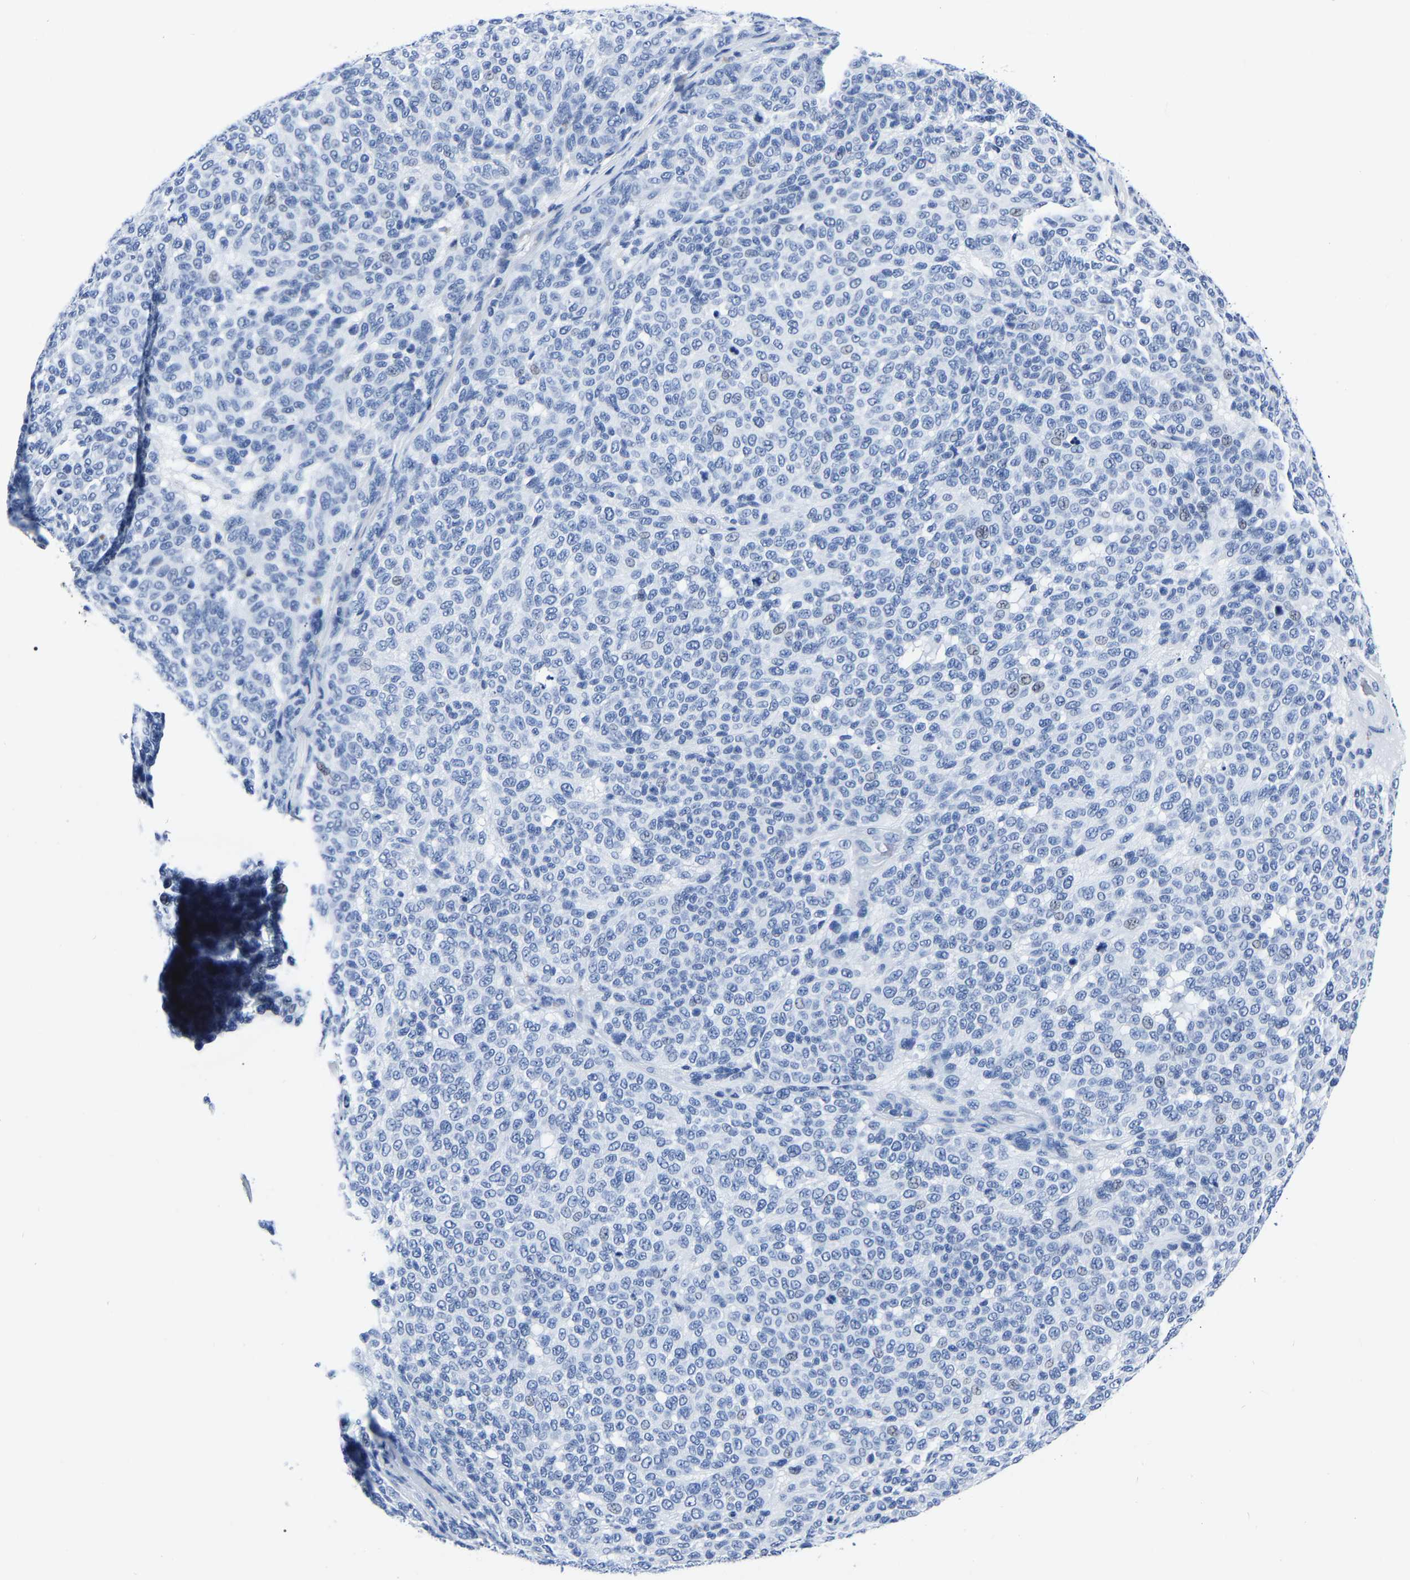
{"staining": {"intensity": "negative", "quantity": "none", "location": "none"}, "tissue": "melanoma", "cell_type": "Tumor cells", "image_type": "cancer", "snomed": [{"axis": "morphology", "description": "Malignant melanoma, NOS"}, {"axis": "topography", "description": "Skin"}], "caption": "IHC image of melanoma stained for a protein (brown), which demonstrates no expression in tumor cells.", "gene": "IMPG2", "patient": {"sex": "male", "age": 59}}